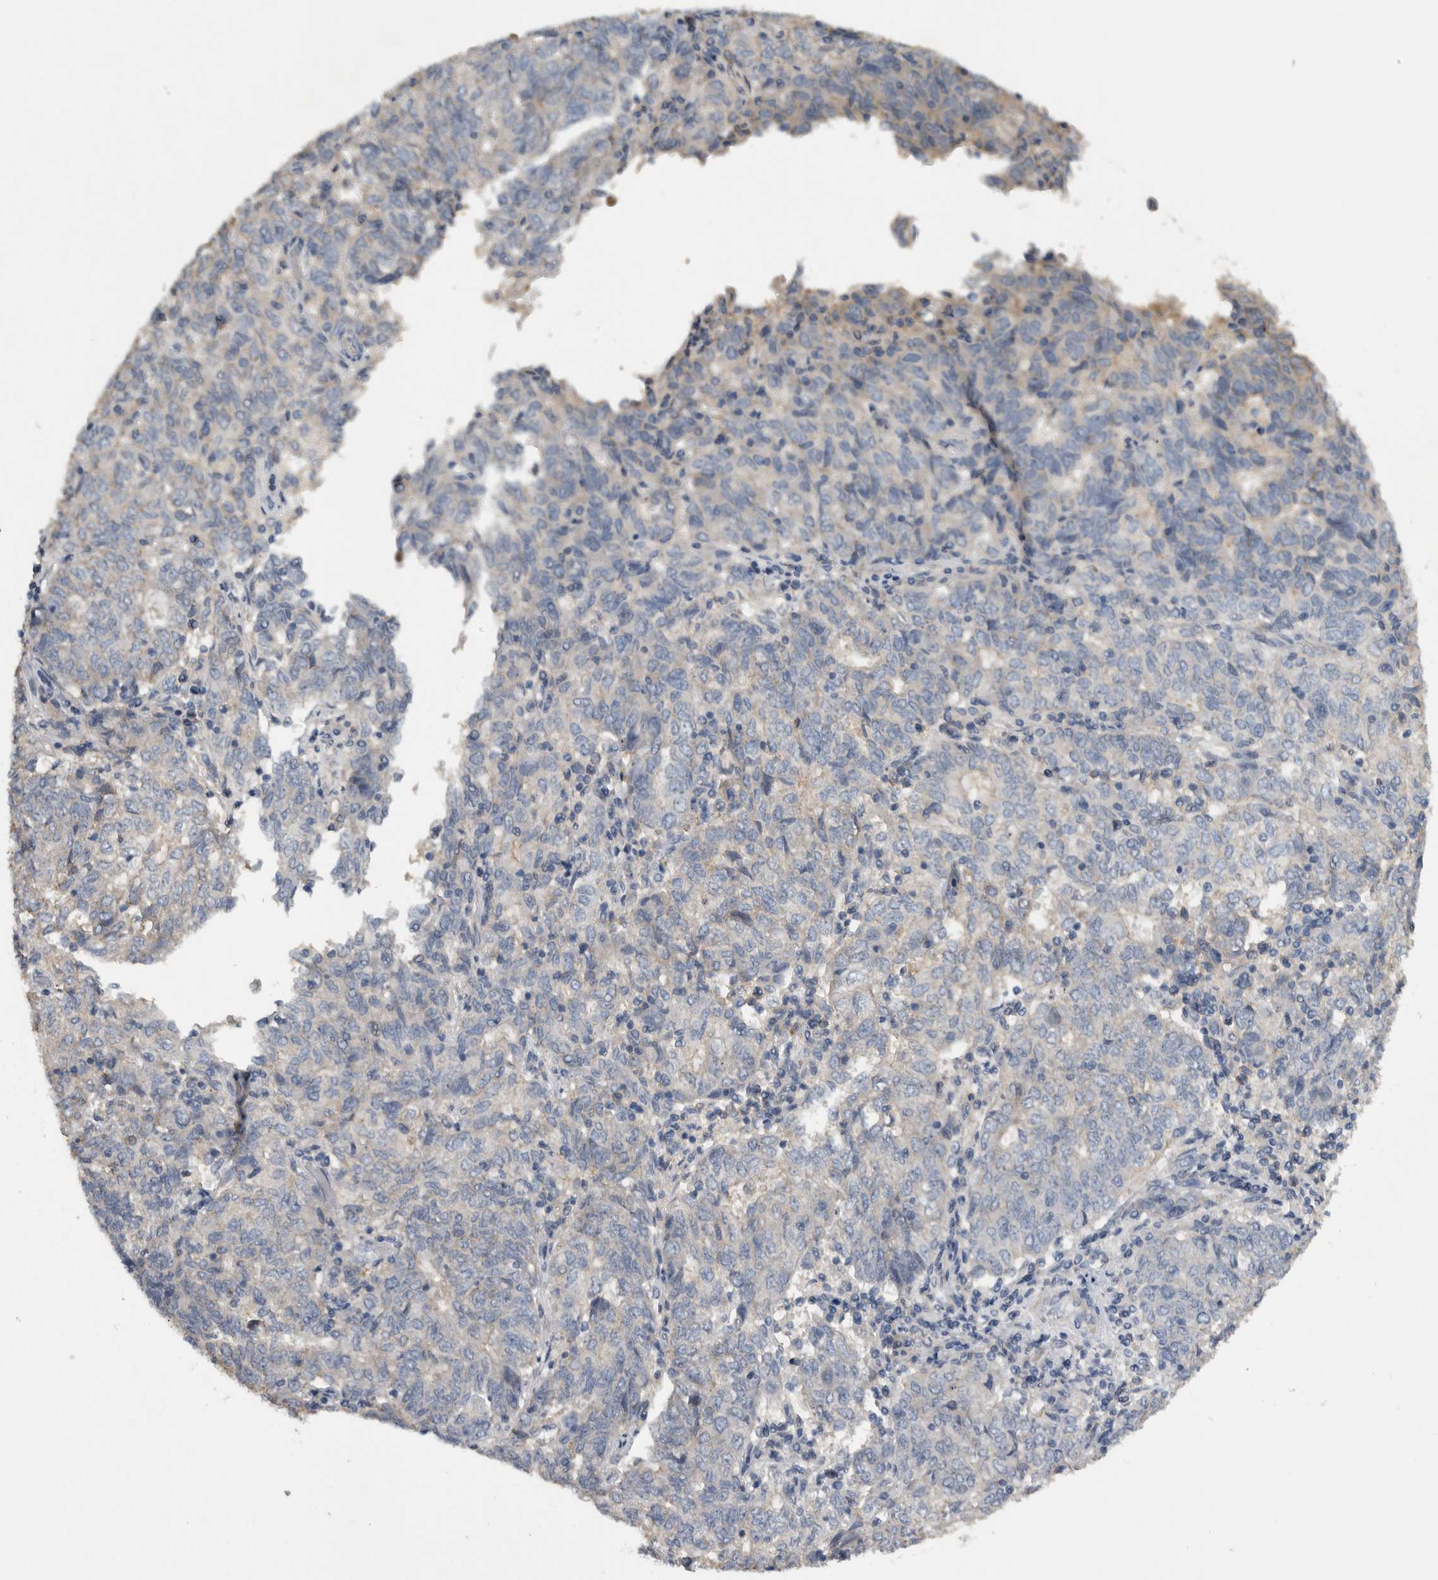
{"staining": {"intensity": "weak", "quantity": "<25%", "location": "cytoplasmic/membranous"}, "tissue": "endometrial cancer", "cell_type": "Tumor cells", "image_type": "cancer", "snomed": [{"axis": "morphology", "description": "Adenocarcinoma, NOS"}, {"axis": "topography", "description": "Endometrium"}], "caption": "An image of human endometrial adenocarcinoma is negative for staining in tumor cells.", "gene": "NT5C2", "patient": {"sex": "female", "age": 80}}